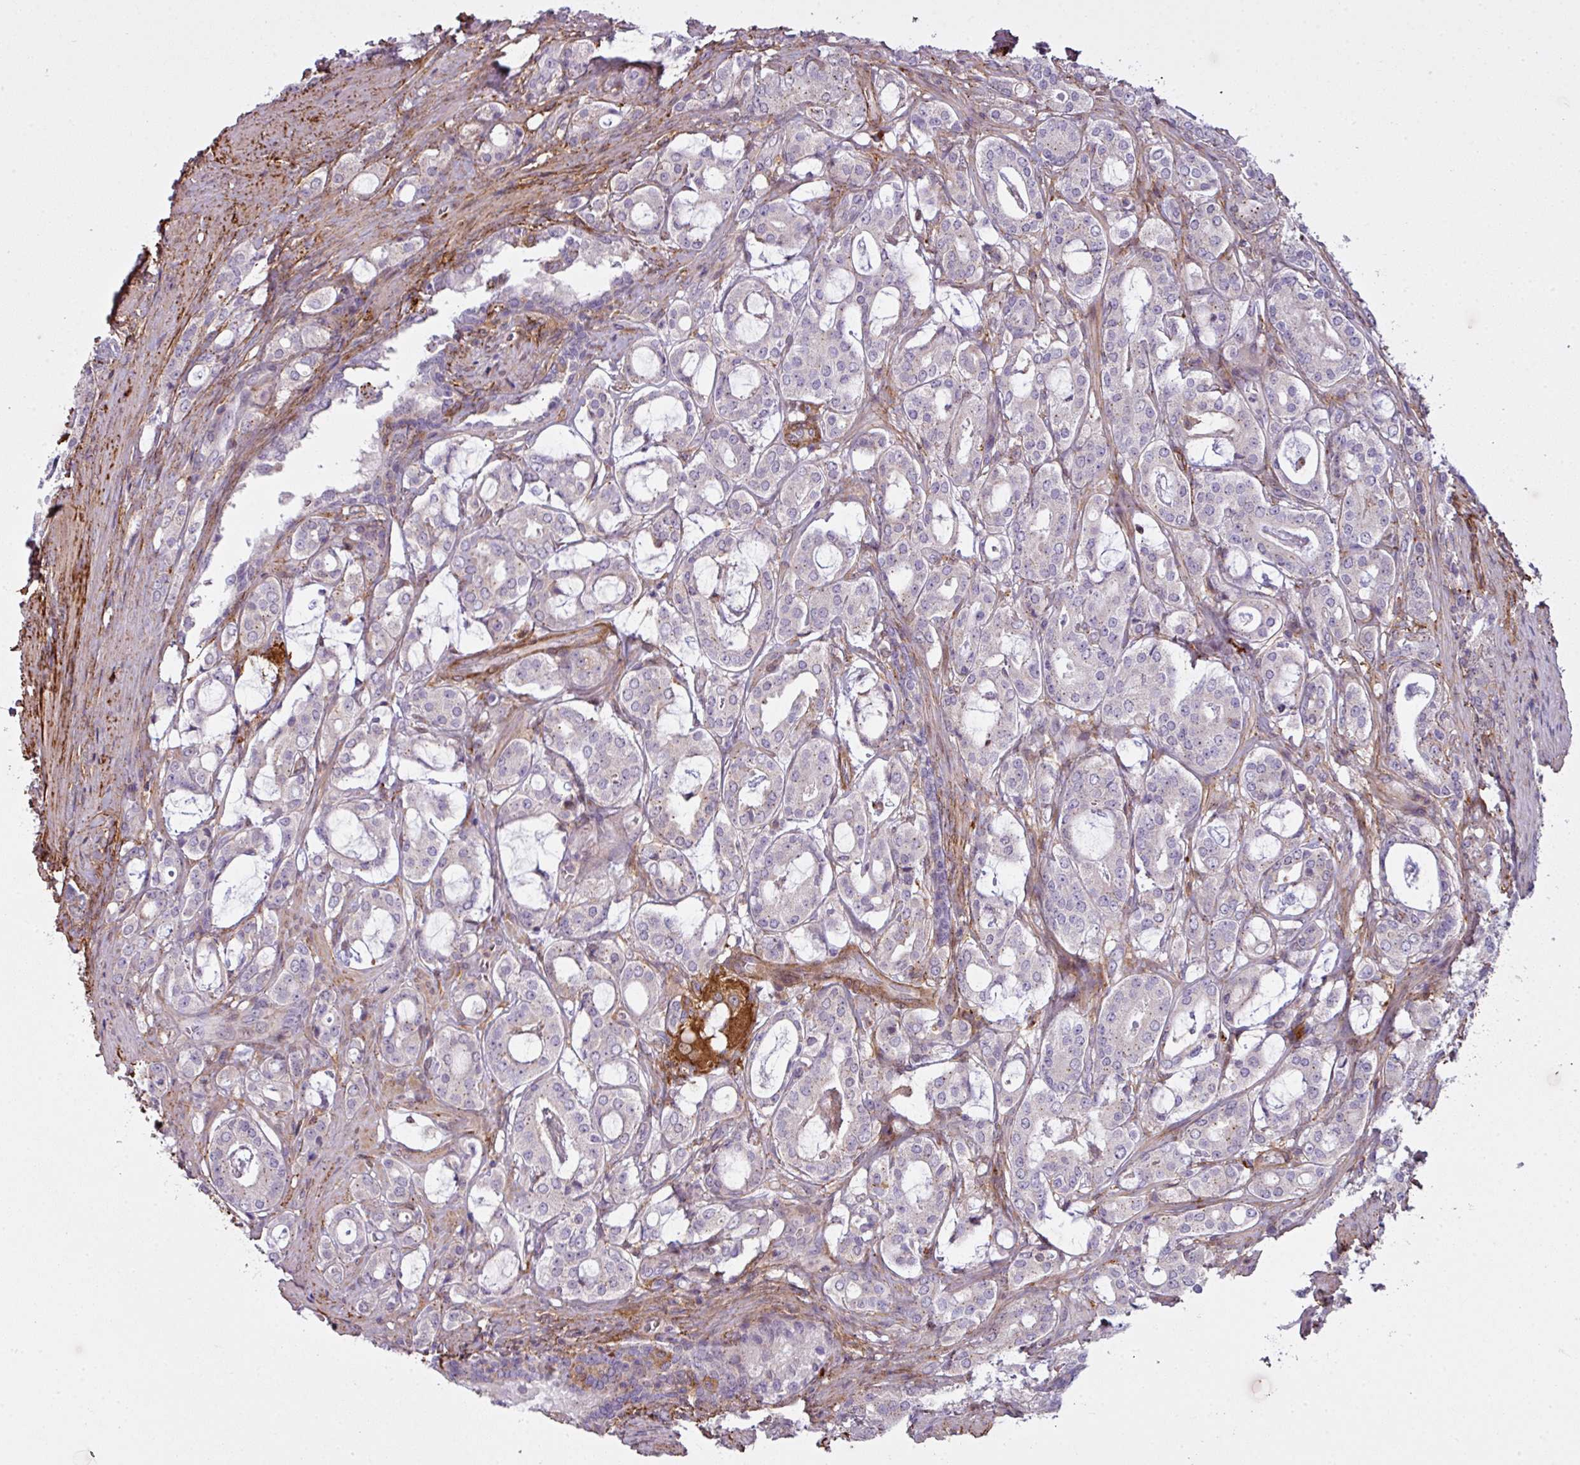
{"staining": {"intensity": "negative", "quantity": "none", "location": "none"}, "tissue": "prostate cancer", "cell_type": "Tumor cells", "image_type": "cancer", "snomed": [{"axis": "morphology", "description": "Adenocarcinoma, High grade"}, {"axis": "topography", "description": "Prostate"}], "caption": "This is a histopathology image of immunohistochemistry staining of high-grade adenocarcinoma (prostate), which shows no expression in tumor cells. (DAB IHC visualized using brightfield microscopy, high magnification).", "gene": "COL8A1", "patient": {"sex": "male", "age": 63}}